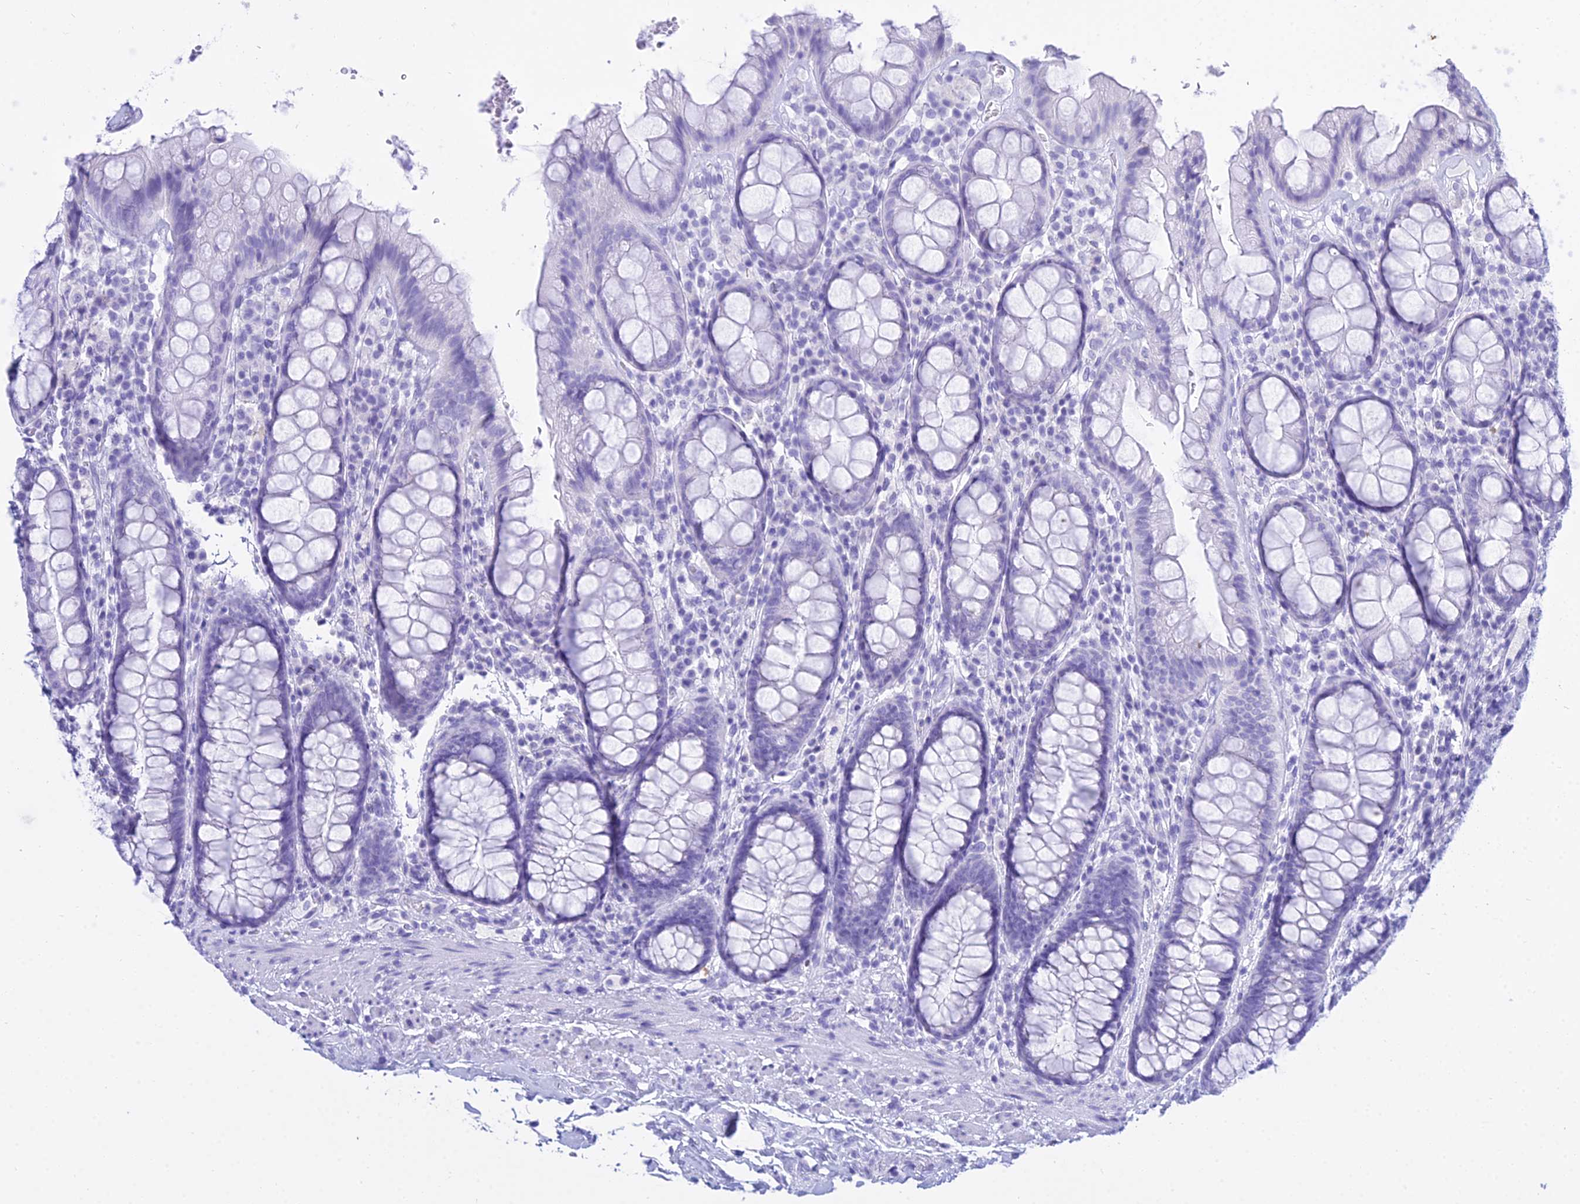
{"staining": {"intensity": "negative", "quantity": "none", "location": "none"}, "tissue": "rectum", "cell_type": "Glandular cells", "image_type": "normal", "snomed": [{"axis": "morphology", "description": "Normal tissue, NOS"}, {"axis": "topography", "description": "Rectum"}], "caption": "Glandular cells show no significant protein staining in unremarkable rectum. The staining is performed using DAB brown chromogen with nuclei counter-stained in using hematoxylin.", "gene": "PATE4", "patient": {"sex": "male", "age": 83}}